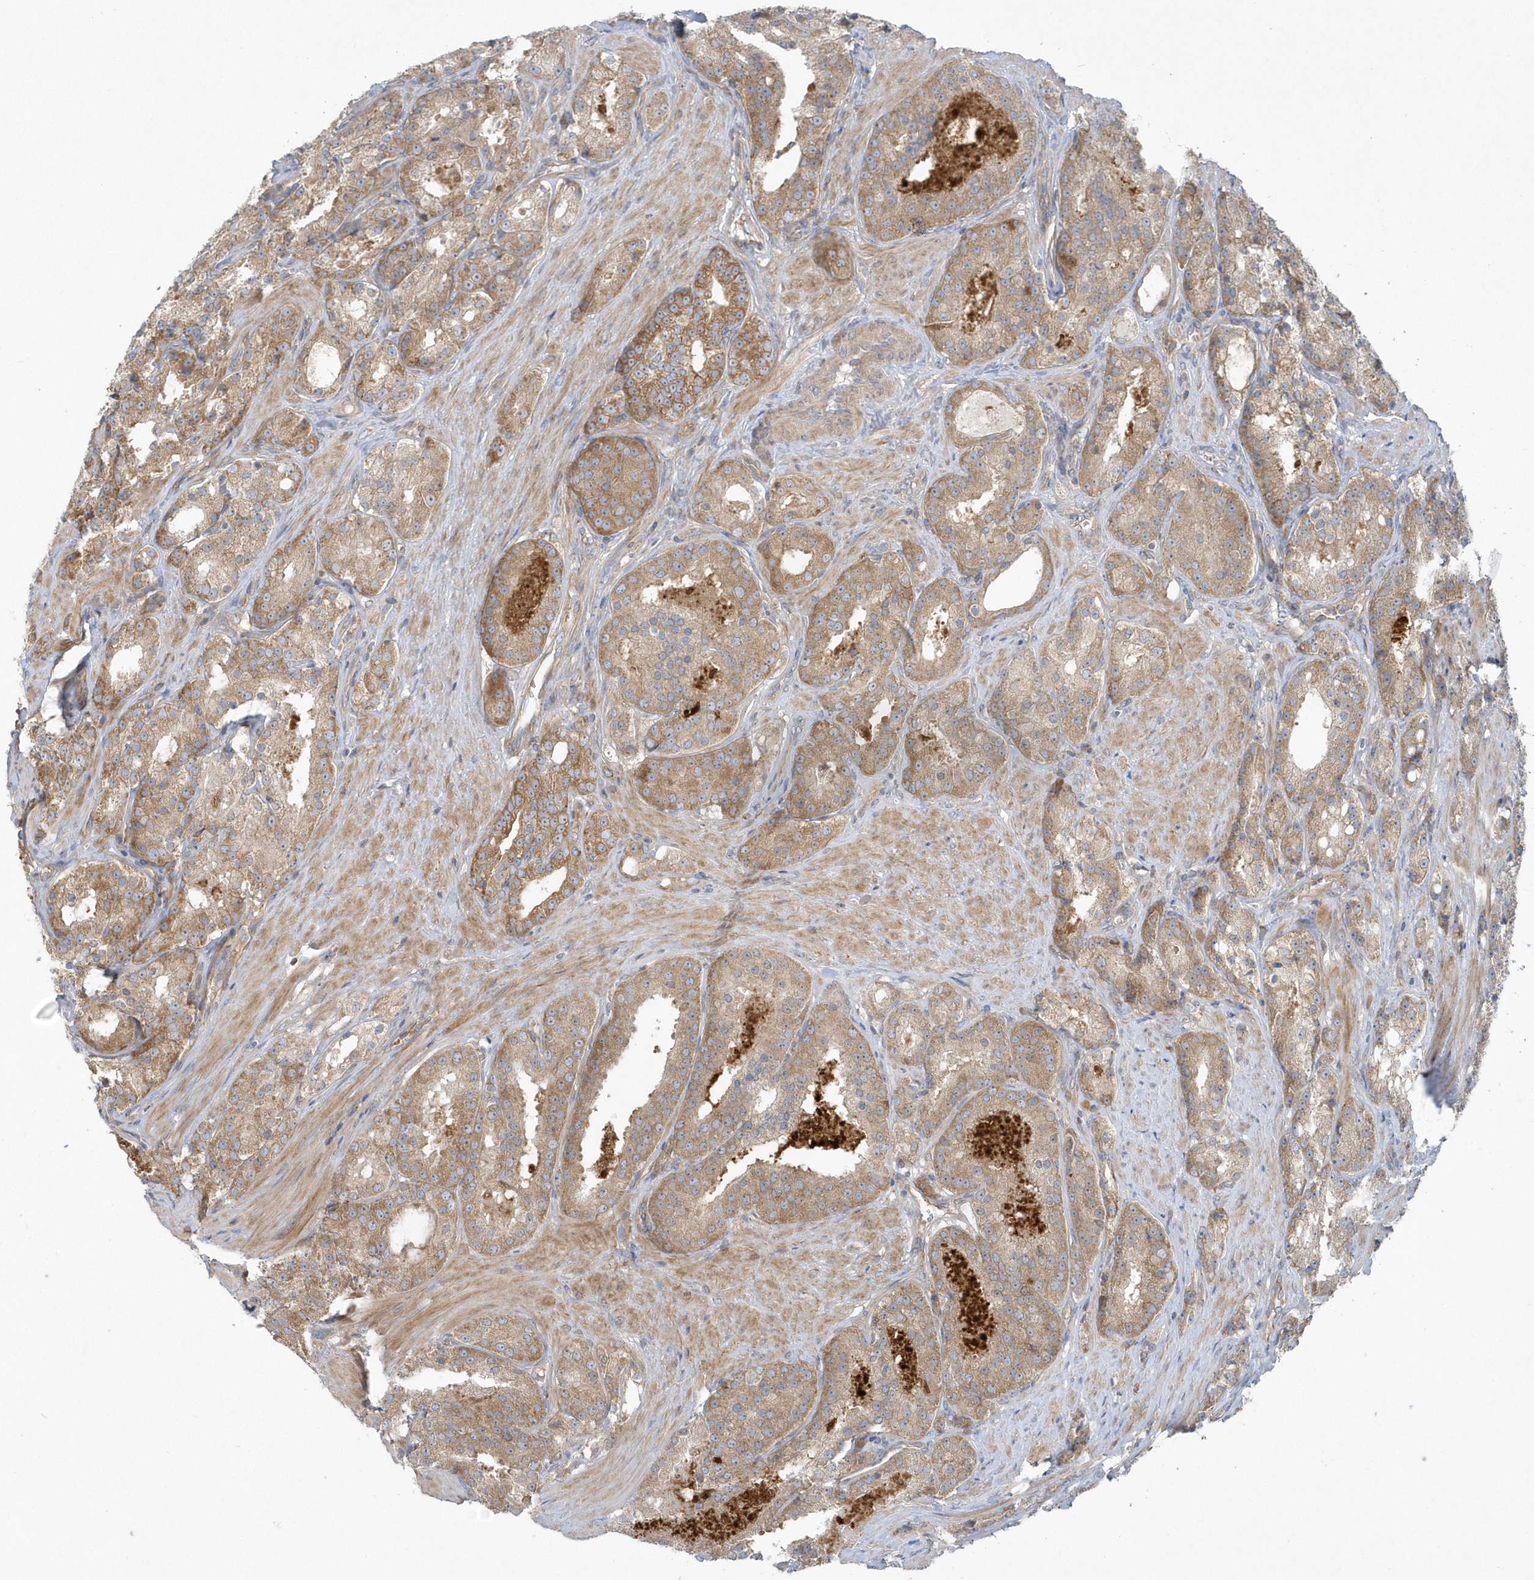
{"staining": {"intensity": "moderate", "quantity": ">75%", "location": "cytoplasmic/membranous"}, "tissue": "prostate cancer", "cell_type": "Tumor cells", "image_type": "cancer", "snomed": [{"axis": "morphology", "description": "Adenocarcinoma, High grade"}, {"axis": "topography", "description": "Prostate"}], "caption": "A micrograph of prostate cancer (high-grade adenocarcinoma) stained for a protein demonstrates moderate cytoplasmic/membranous brown staining in tumor cells. (DAB IHC with brightfield microscopy, high magnification).", "gene": "CNOT10", "patient": {"sex": "male", "age": 60}}